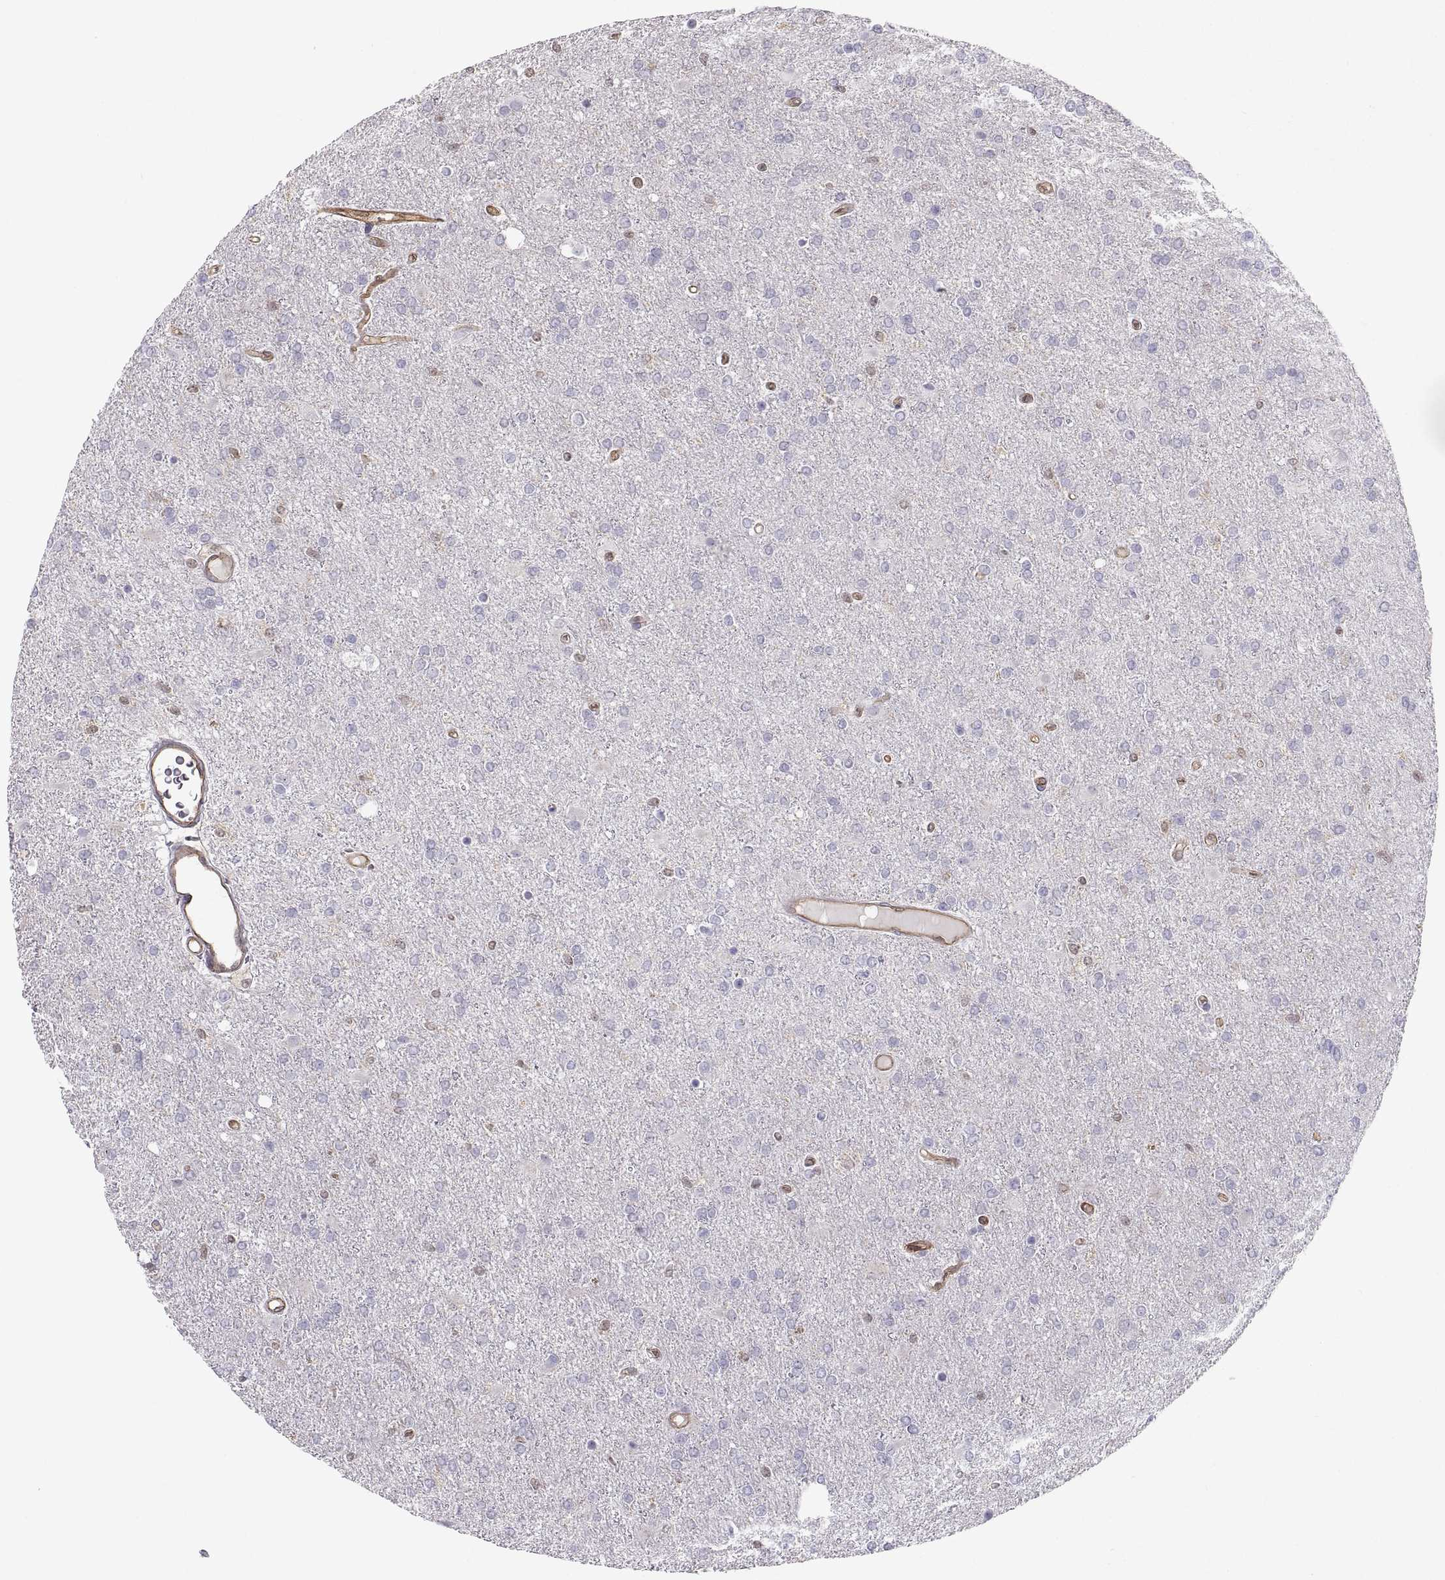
{"staining": {"intensity": "negative", "quantity": "none", "location": "none"}, "tissue": "glioma", "cell_type": "Tumor cells", "image_type": "cancer", "snomed": [{"axis": "morphology", "description": "Glioma, malignant, High grade"}, {"axis": "topography", "description": "Cerebral cortex"}], "caption": "Malignant glioma (high-grade) stained for a protein using IHC exhibits no positivity tumor cells.", "gene": "PGM5", "patient": {"sex": "male", "age": 70}}